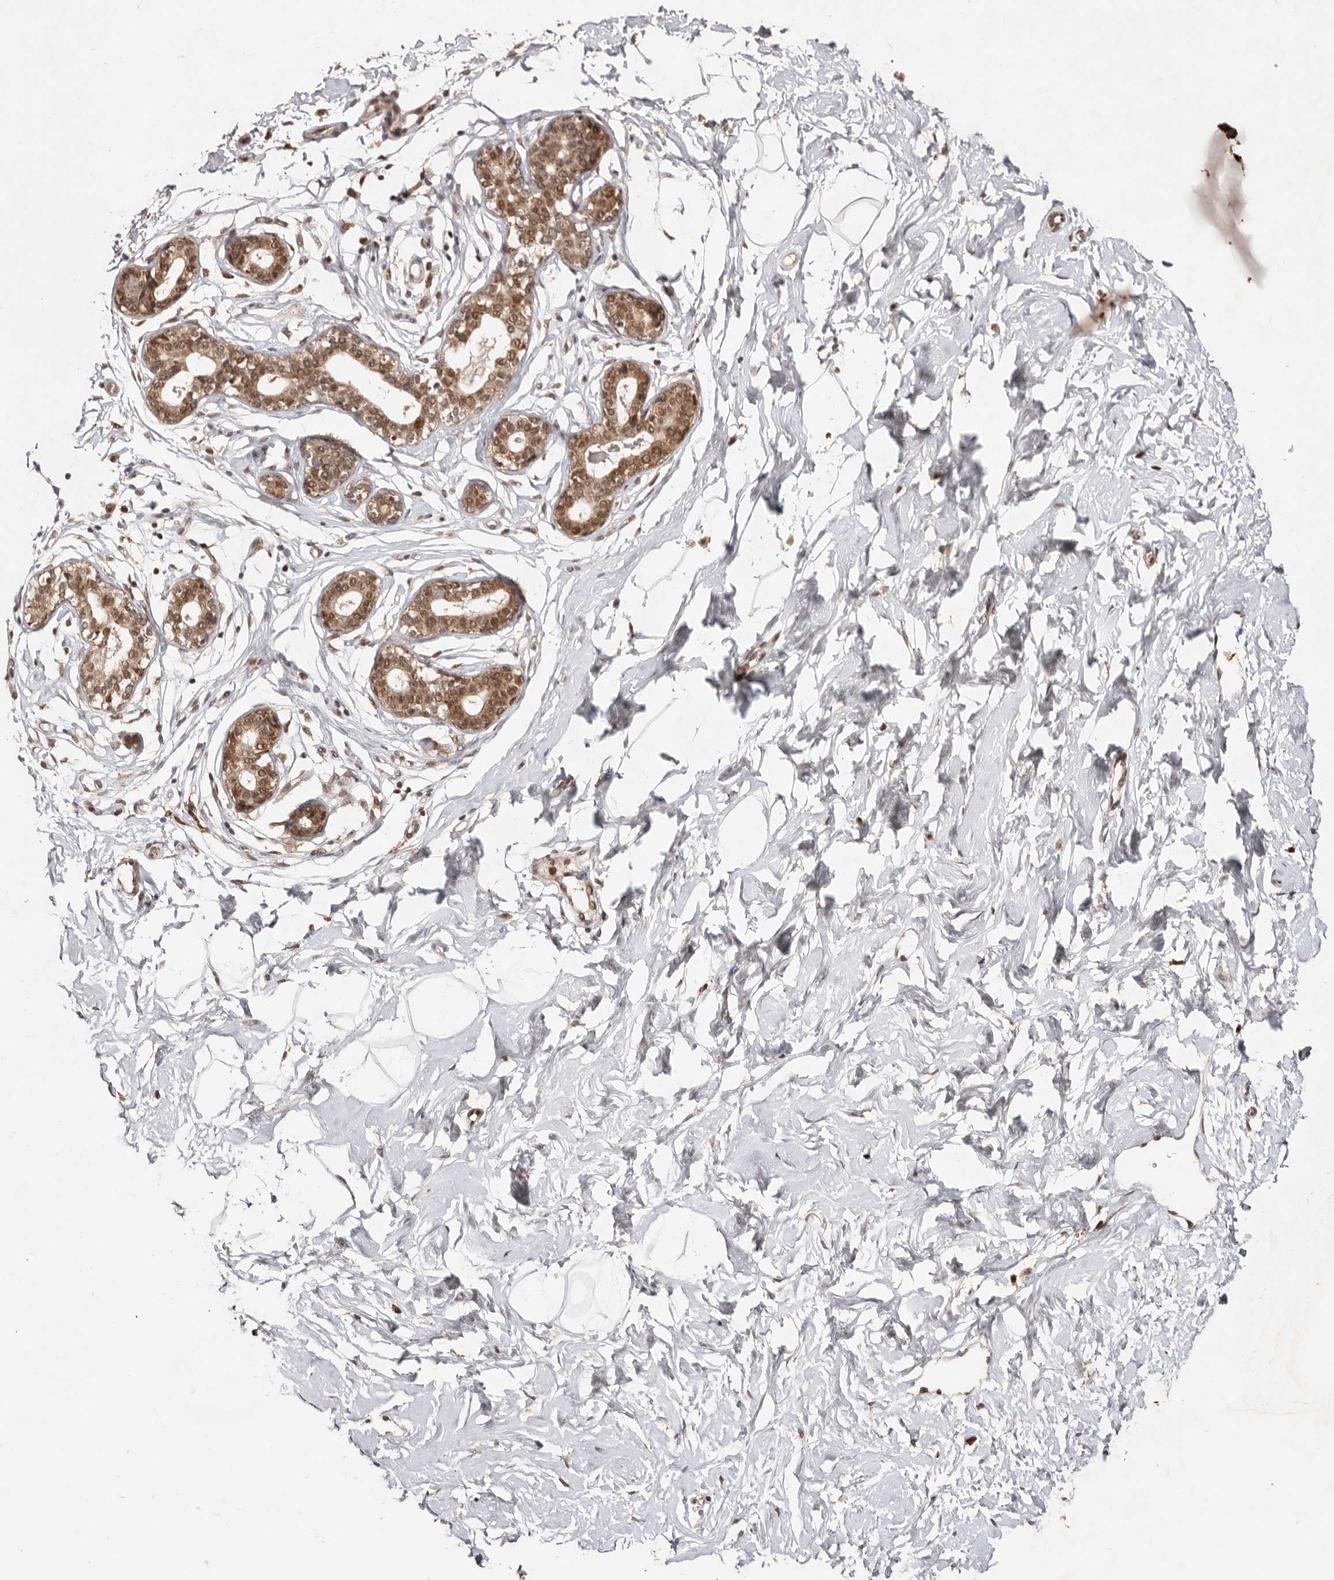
{"staining": {"intensity": "moderate", "quantity": "<25%", "location": "cytoplasmic/membranous,nuclear"}, "tissue": "breast", "cell_type": "Adipocytes", "image_type": "normal", "snomed": [{"axis": "morphology", "description": "Normal tissue, NOS"}, {"axis": "morphology", "description": "Adenoma, NOS"}, {"axis": "topography", "description": "Breast"}], "caption": "Immunohistochemistry (DAB) staining of unremarkable human breast exhibits moderate cytoplasmic/membranous,nuclear protein staining in approximately <25% of adipocytes. (Brightfield microscopy of DAB IHC at high magnification).", "gene": "ZNF83", "patient": {"sex": "female", "age": 23}}